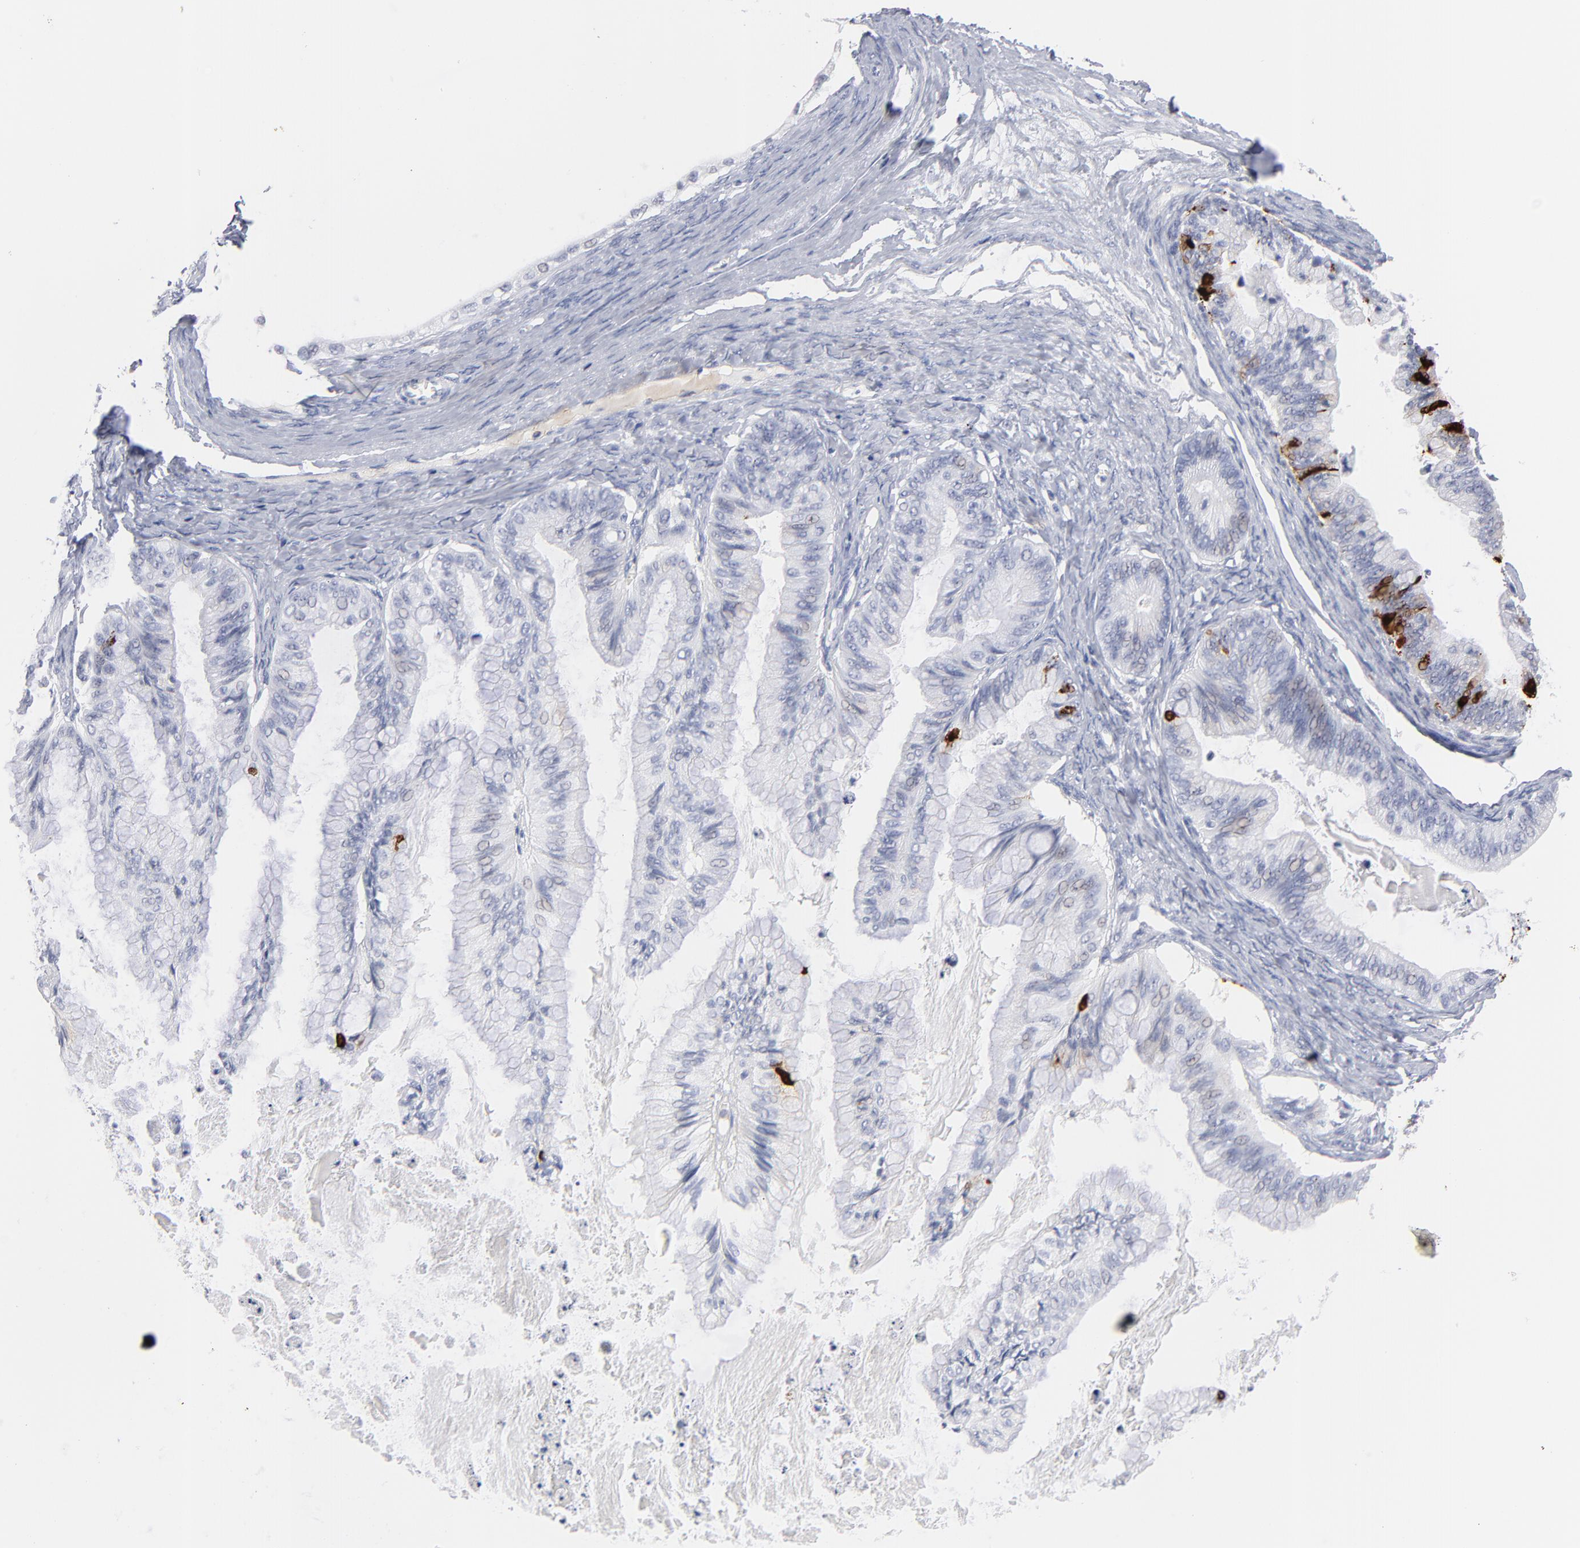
{"staining": {"intensity": "strong", "quantity": "<25%", "location": "cytoplasmic/membranous"}, "tissue": "ovarian cancer", "cell_type": "Tumor cells", "image_type": "cancer", "snomed": [{"axis": "morphology", "description": "Cystadenocarcinoma, mucinous, NOS"}, {"axis": "topography", "description": "Ovary"}], "caption": "DAB (3,3'-diaminobenzidine) immunohistochemical staining of human mucinous cystadenocarcinoma (ovarian) demonstrates strong cytoplasmic/membranous protein positivity in approximately <25% of tumor cells.", "gene": "KHNYN", "patient": {"sex": "female", "age": 57}}